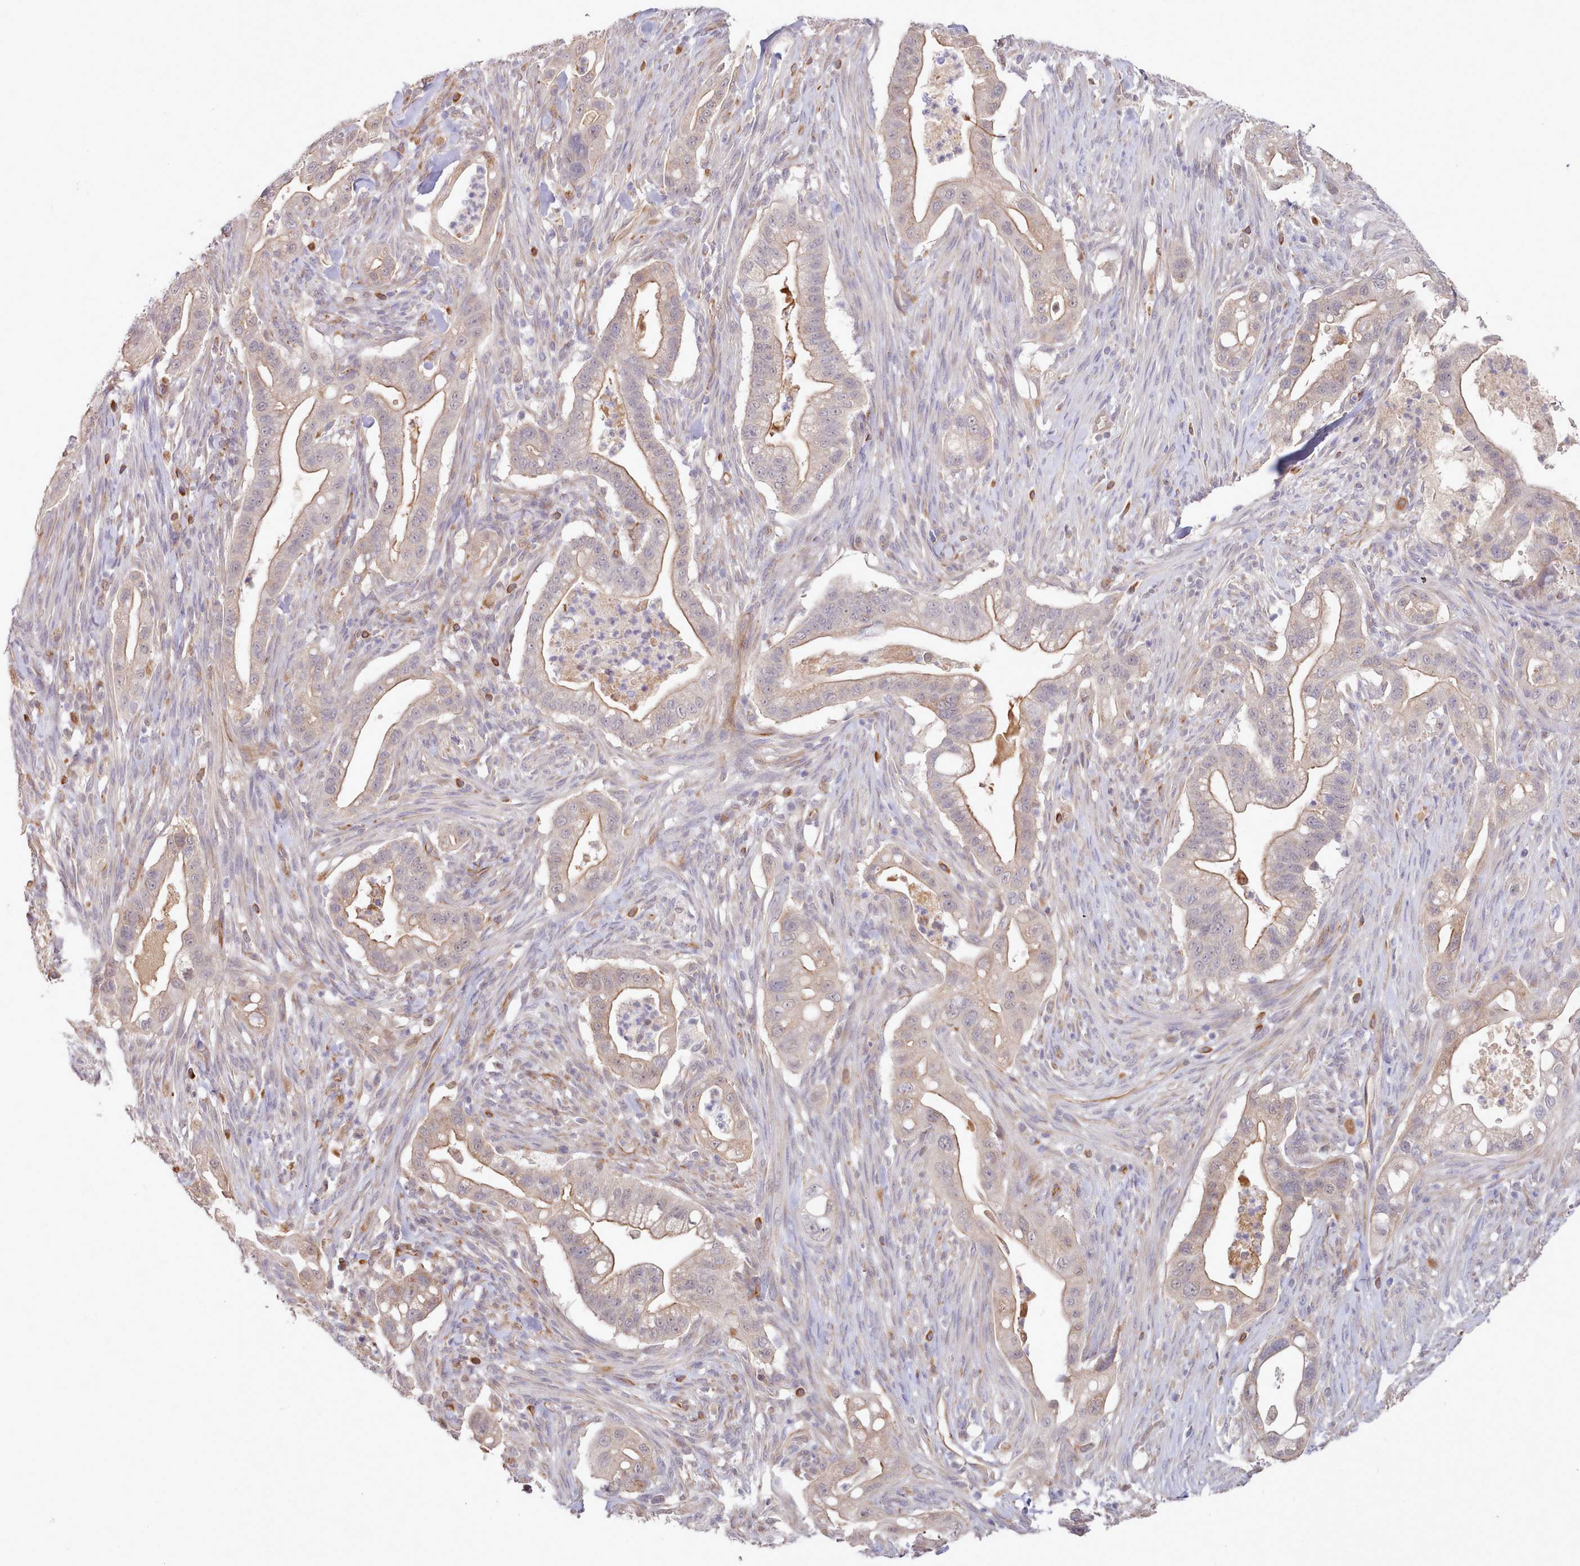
{"staining": {"intensity": "moderate", "quantity": "25%-75%", "location": "cytoplasmic/membranous"}, "tissue": "pancreatic cancer", "cell_type": "Tumor cells", "image_type": "cancer", "snomed": [{"axis": "morphology", "description": "Adenocarcinoma, NOS"}, {"axis": "topography", "description": "Pancreas"}], "caption": "IHC of human pancreatic adenocarcinoma displays medium levels of moderate cytoplasmic/membranous expression in approximately 25%-75% of tumor cells.", "gene": "ZC3H13", "patient": {"sex": "male", "age": 44}}